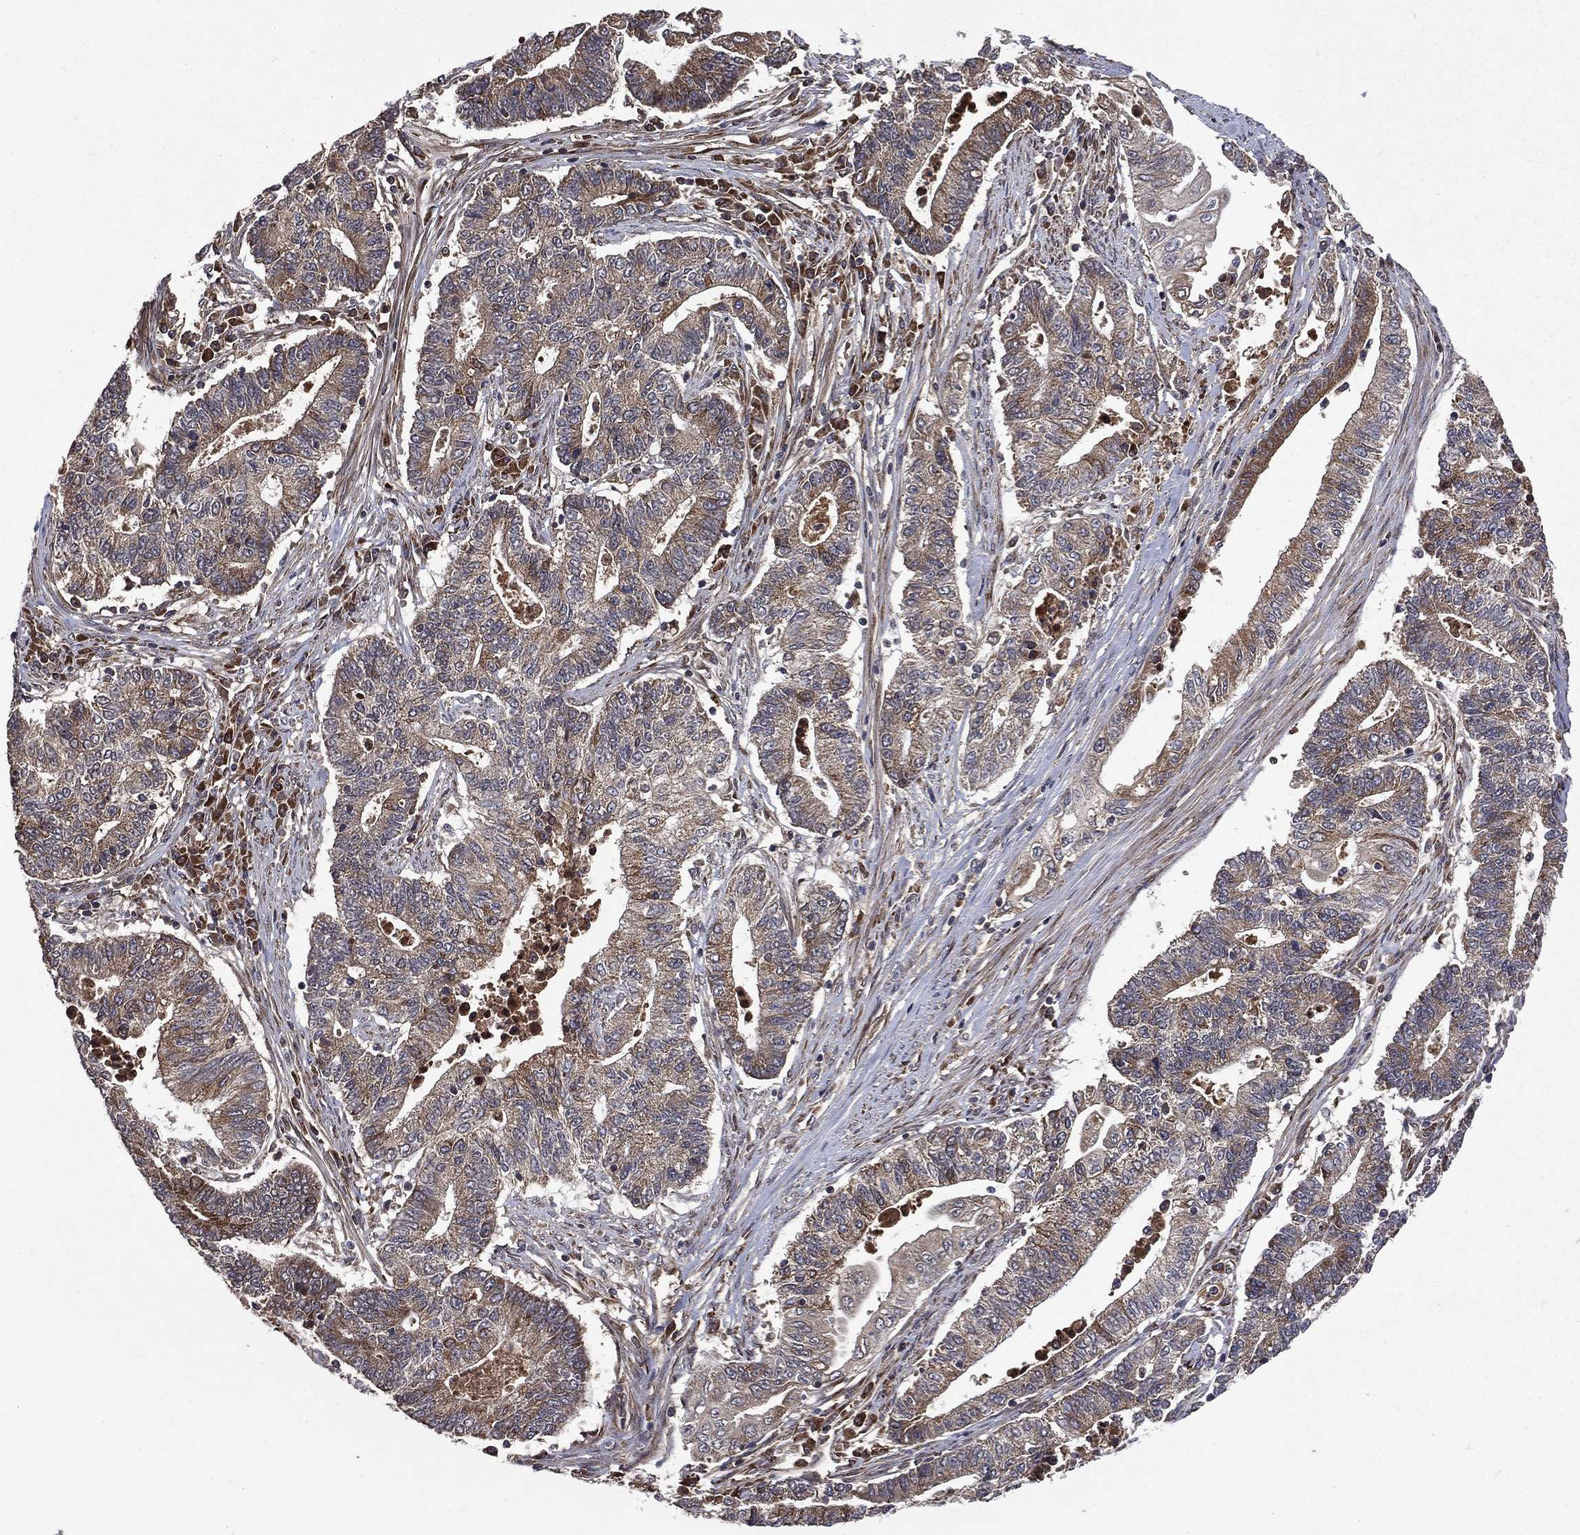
{"staining": {"intensity": "strong", "quantity": "25%-75%", "location": "cytoplasmic/membranous"}, "tissue": "endometrial cancer", "cell_type": "Tumor cells", "image_type": "cancer", "snomed": [{"axis": "morphology", "description": "Adenocarcinoma, NOS"}, {"axis": "topography", "description": "Uterus"}, {"axis": "topography", "description": "Endometrium"}], "caption": "DAB immunohistochemical staining of endometrial adenocarcinoma shows strong cytoplasmic/membranous protein staining in approximately 25%-75% of tumor cells.", "gene": "RAB11FIP4", "patient": {"sex": "female", "age": 54}}